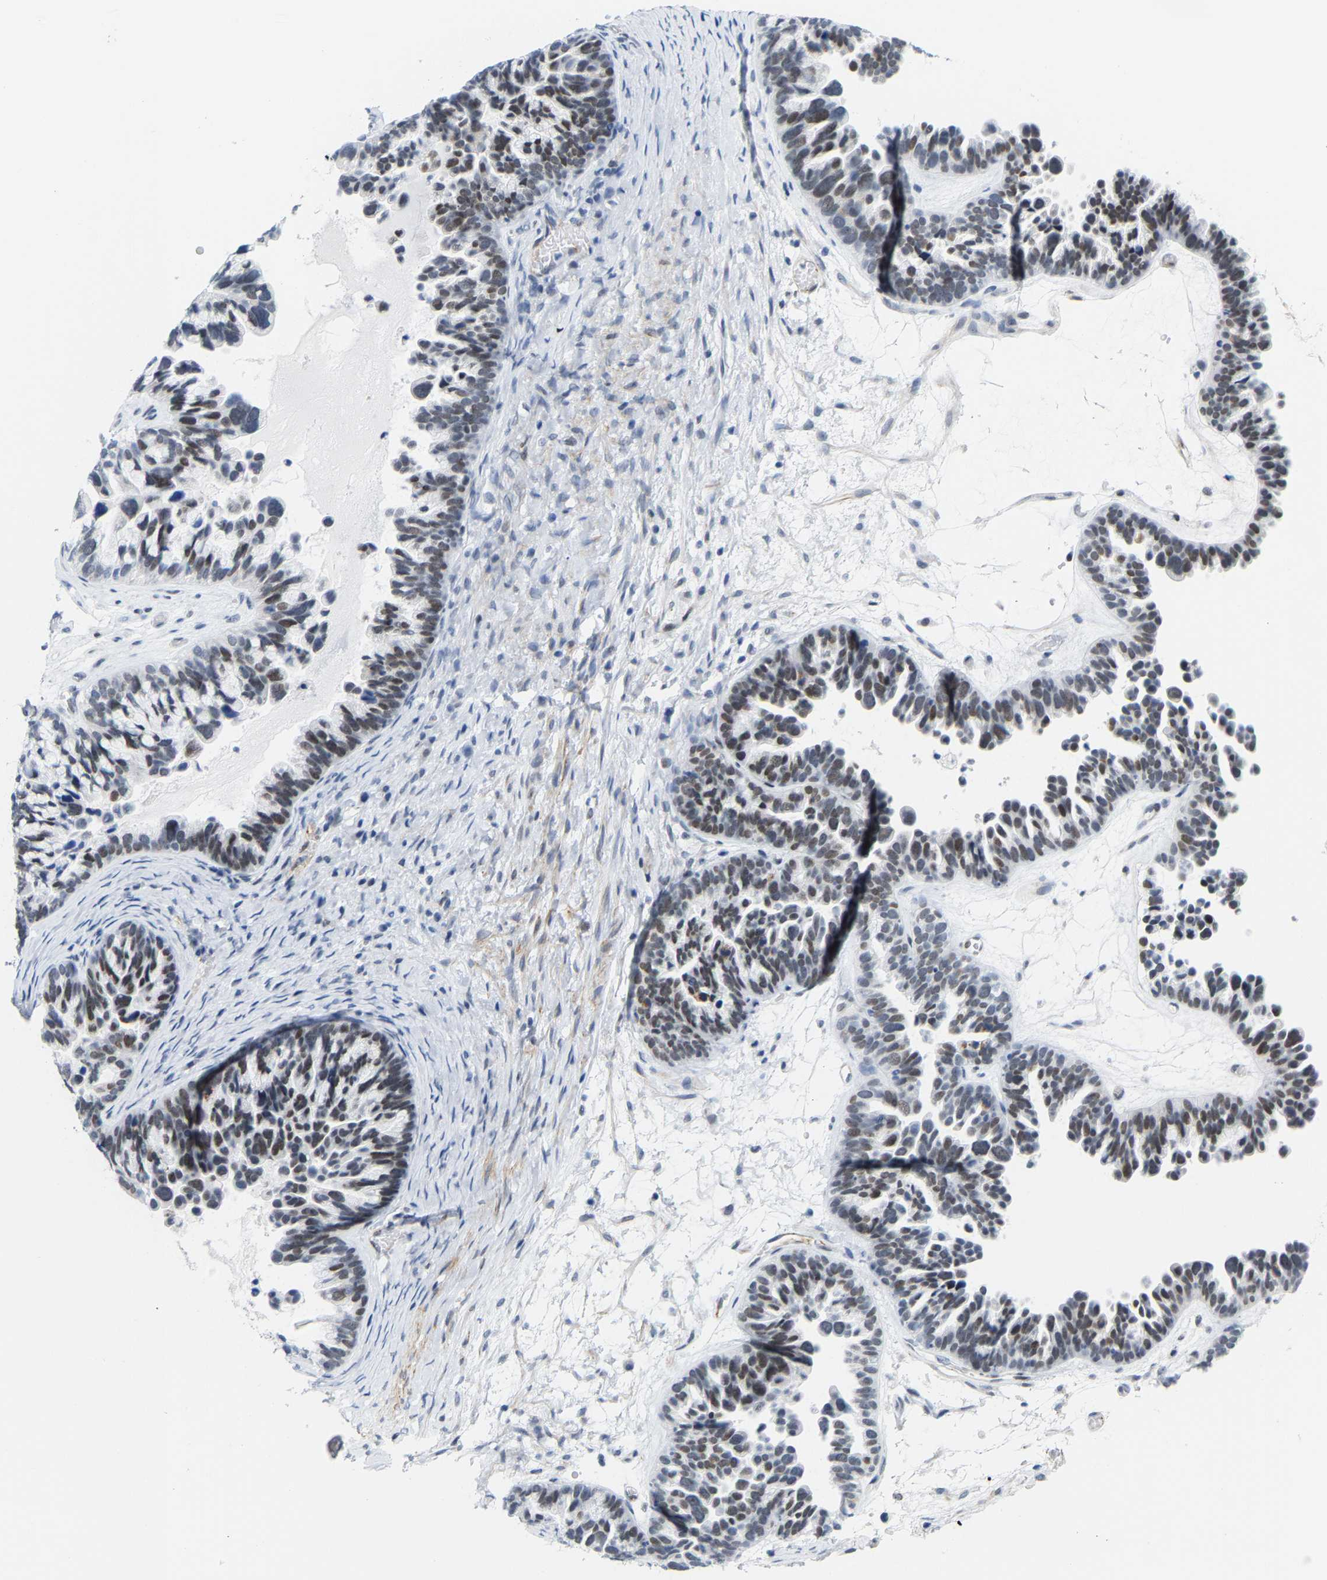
{"staining": {"intensity": "weak", "quantity": ">75%", "location": "nuclear"}, "tissue": "ovarian cancer", "cell_type": "Tumor cells", "image_type": "cancer", "snomed": [{"axis": "morphology", "description": "Cystadenocarcinoma, serous, NOS"}, {"axis": "topography", "description": "Ovary"}], "caption": "A histopathology image of human serous cystadenocarcinoma (ovarian) stained for a protein exhibits weak nuclear brown staining in tumor cells. (brown staining indicates protein expression, while blue staining denotes nuclei).", "gene": "FAM180A", "patient": {"sex": "female", "age": 56}}